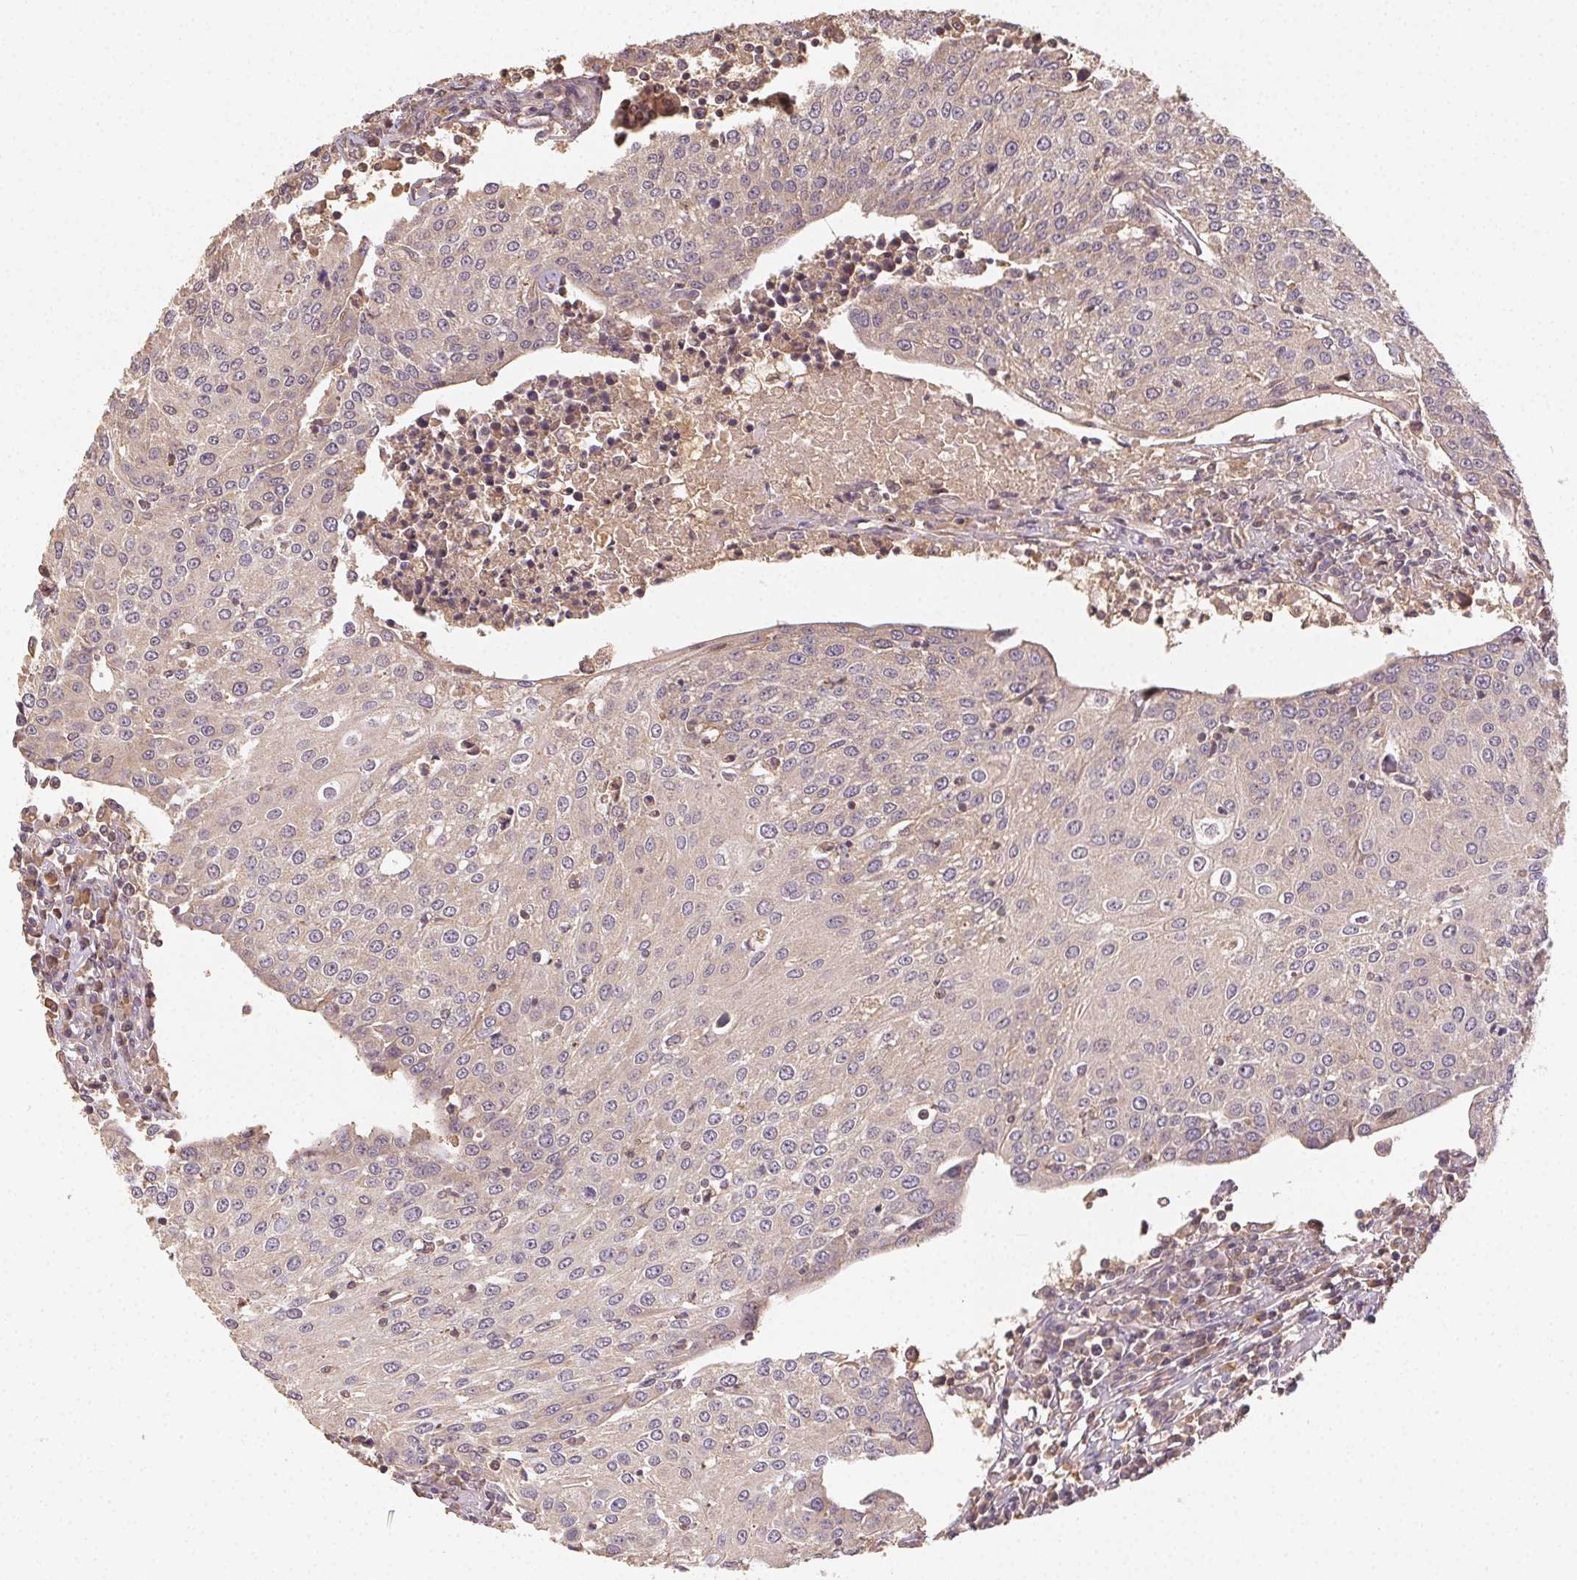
{"staining": {"intensity": "weak", "quantity": "<25%", "location": "cytoplasmic/membranous"}, "tissue": "urothelial cancer", "cell_type": "Tumor cells", "image_type": "cancer", "snomed": [{"axis": "morphology", "description": "Urothelial carcinoma, High grade"}, {"axis": "topography", "description": "Urinary bladder"}], "caption": "IHC photomicrograph of neoplastic tissue: high-grade urothelial carcinoma stained with DAB demonstrates no significant protein positivity in tumor cells. (Brightfield microscopy of DAB immunohistochemistry at high magnification).", "gene": "RALA", "patient": {"sex": "female", "age": 85}}